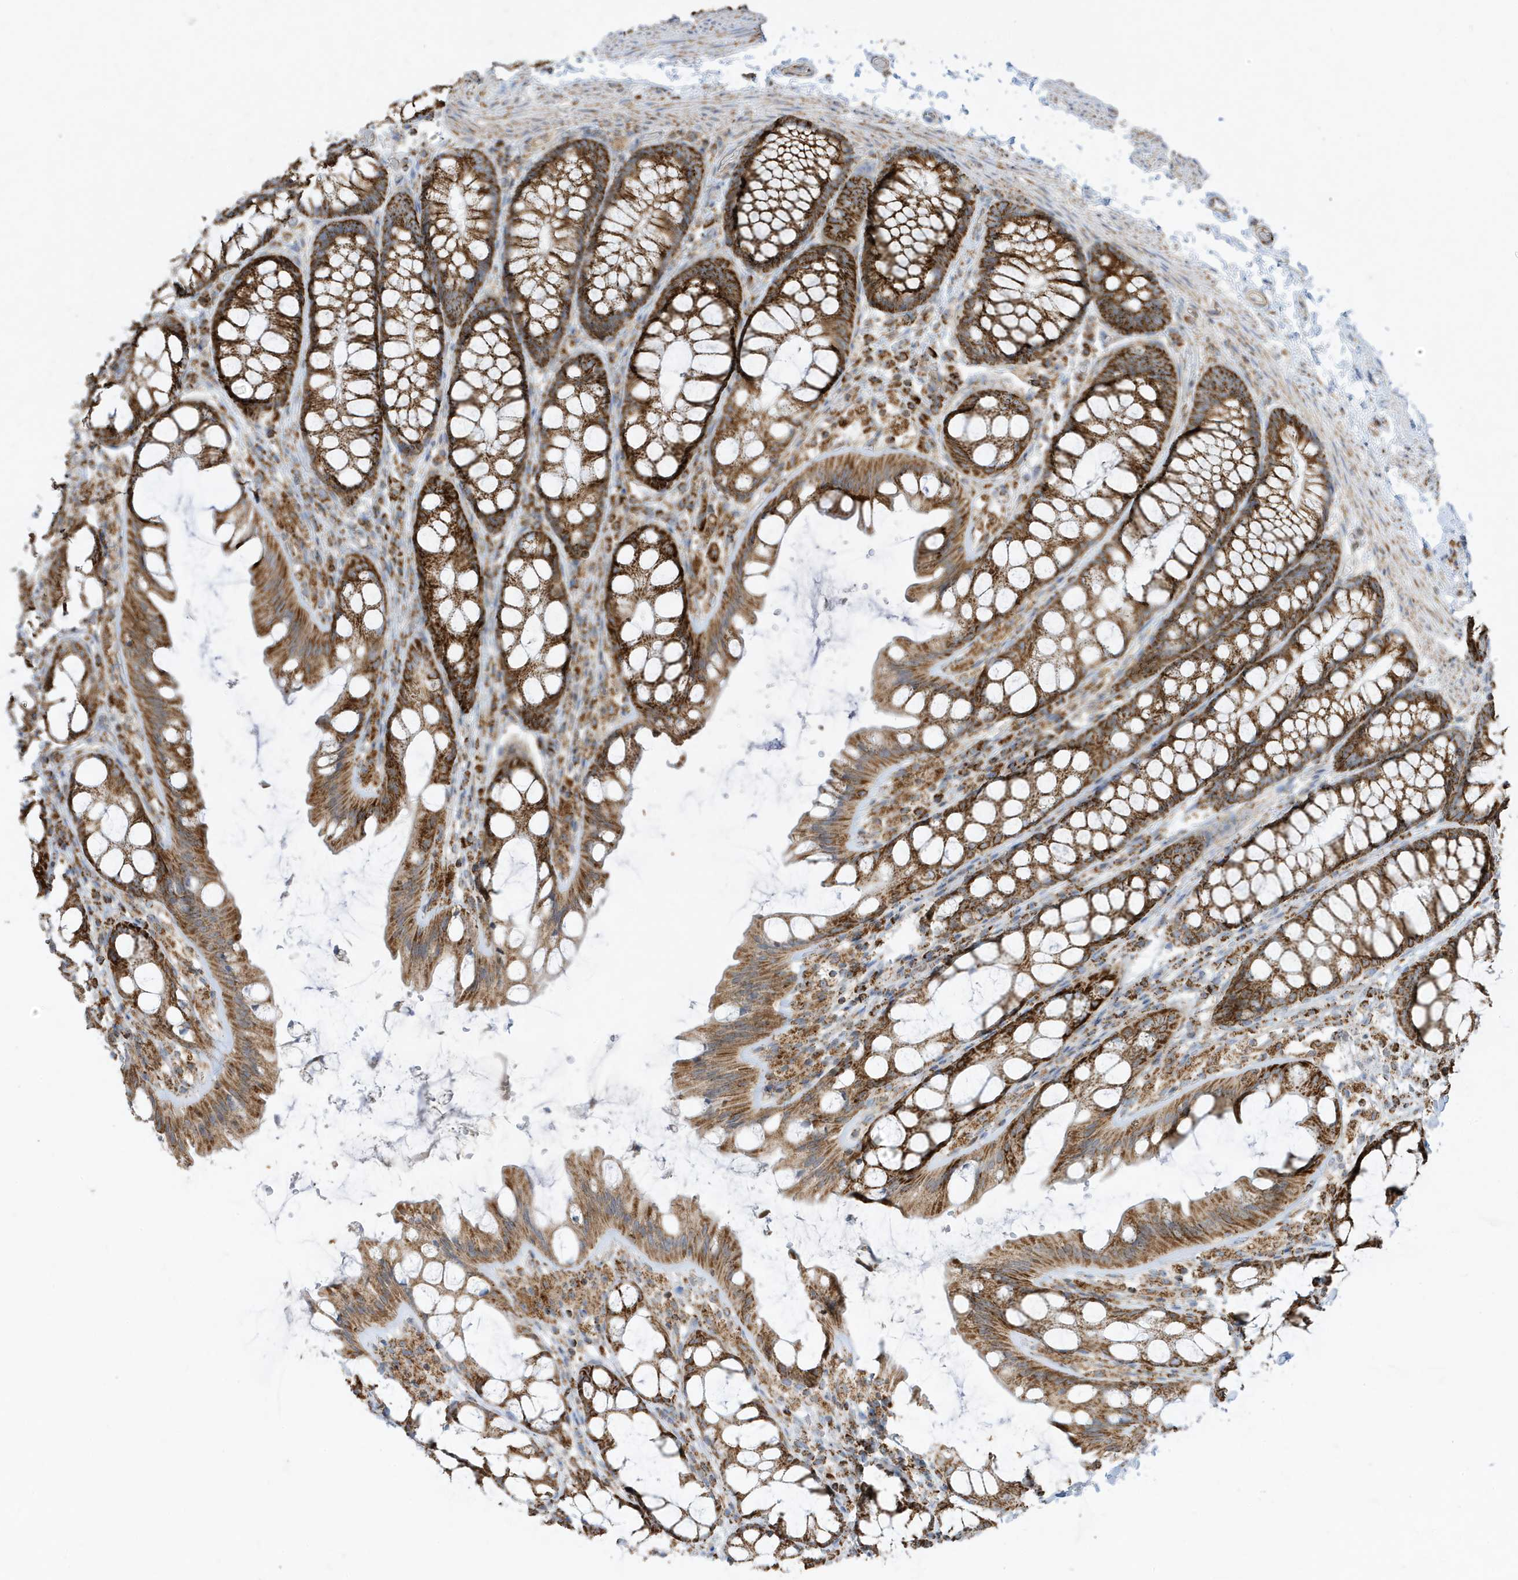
{"staining": {"intensity": "moderate", "quantity": ">75%", "location": "cytoplasmic/membranous"}, "tissue": "colon", "cell_type": "Endothelial cells", "image_type": "normal", "snomed": [{"axis": "morphology", "description": "Normal tissue, NOS"}, {"axis": "topography", "description": "Colon"}], "caption": "Immunohistochemistry histopathology image of benign colon: colon stained using IHC shows medium levels of moderate protein expression localized specifically in the cytoplasmic/membranous of endothelial cells, appearing as a cytoplasmic/membranous brown color.", "gene": "ATP5ME", "patient": {"sex": "male", "age": 47}}